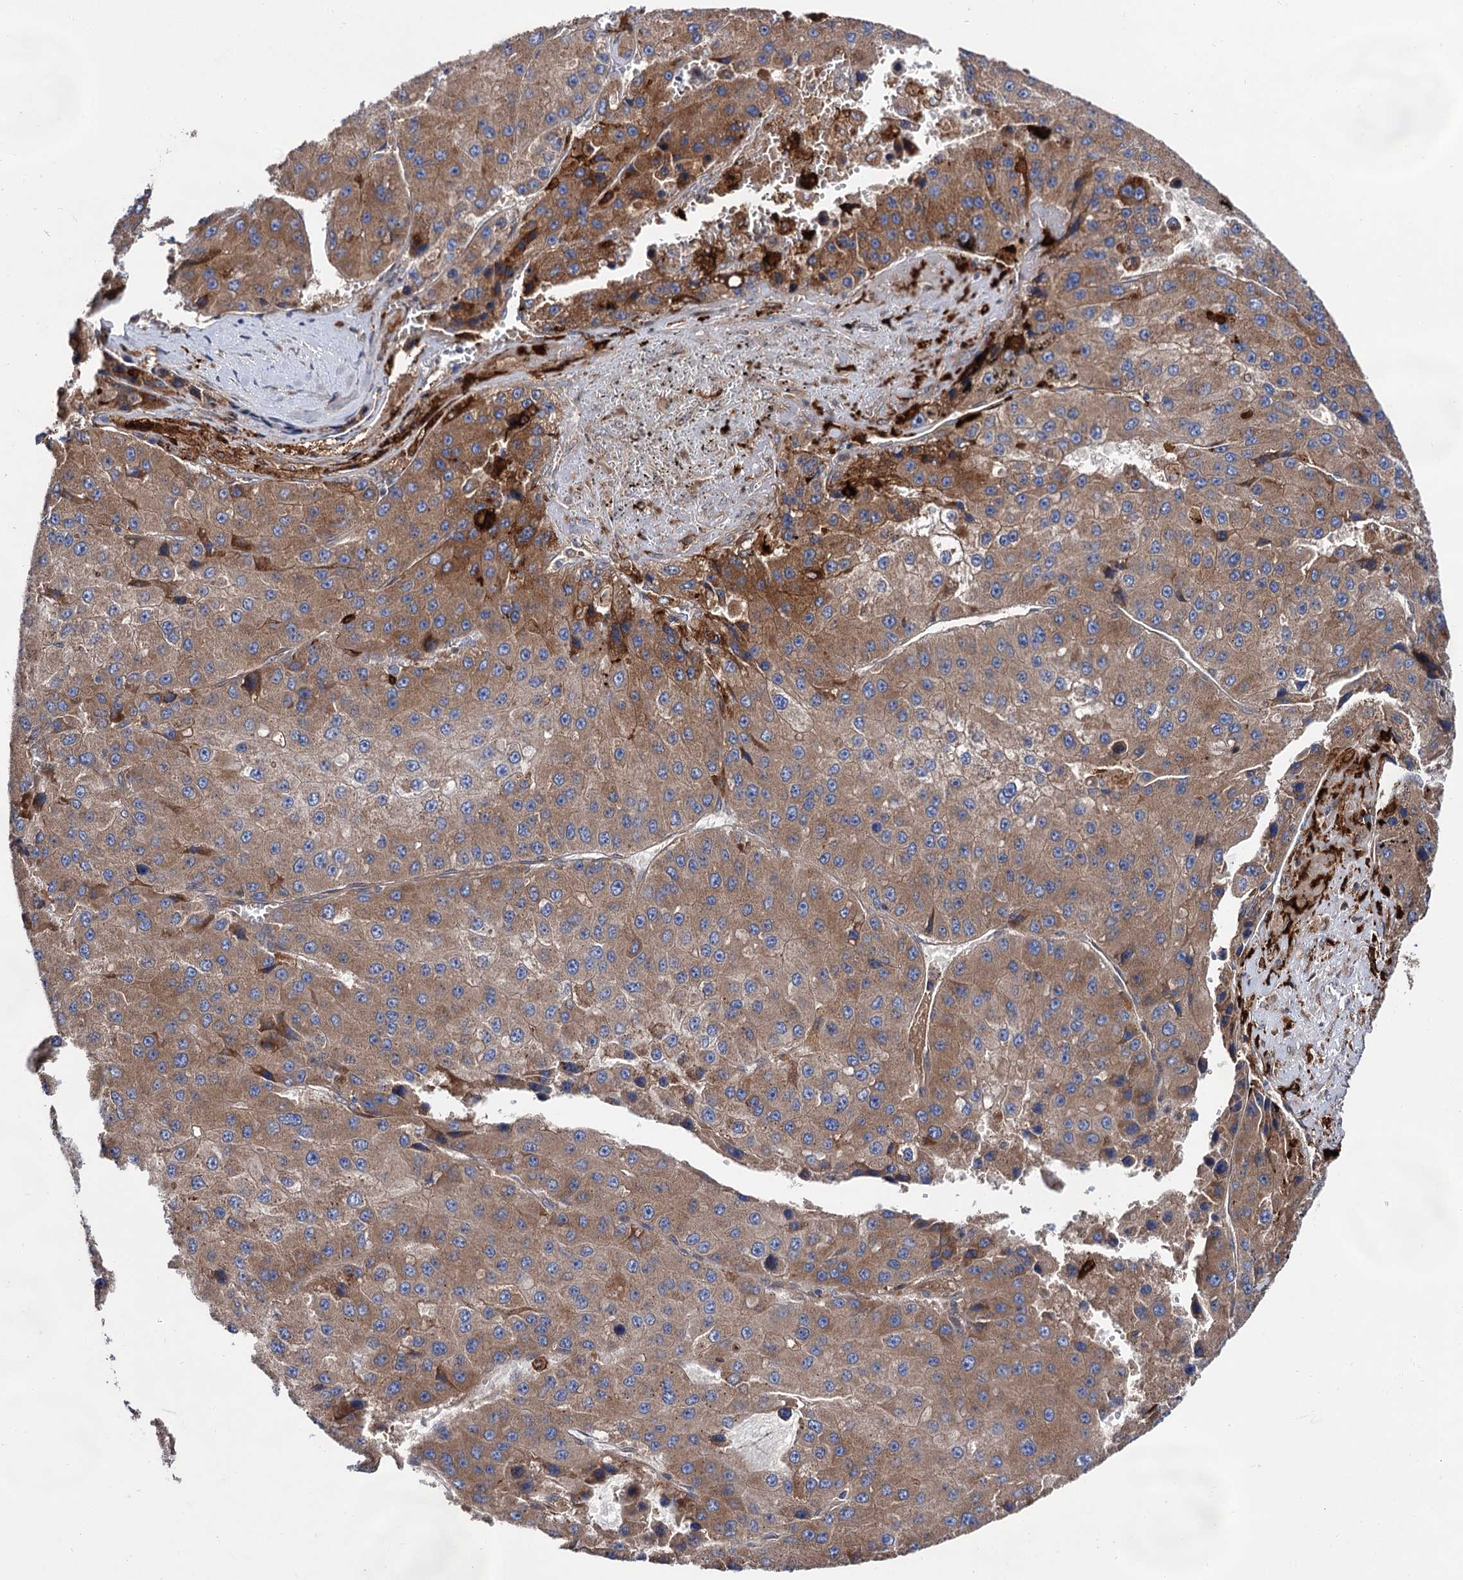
{"staining": {"intensity": "moderate", "quantity": ">75%", "location": "cytoplasmic/membranous"}, "tissue": "liver cancer", "cell_type": "Tumor cells", "image_type": "cancer", "snomed": [{"axis": "morphology", "description": "Carcinoma, Hepatocellular, NOS"}, {"axis": "topography", "description": "Liver"}], "caption": "Immunohistochemical staining of liver hepatocellular carcinoma shows moderate cytoplasmic/membranous protein expression in approximately >75% of tumor cells.", "gene": "NAA25", "patient": {"sex": "female", "age": 73}}